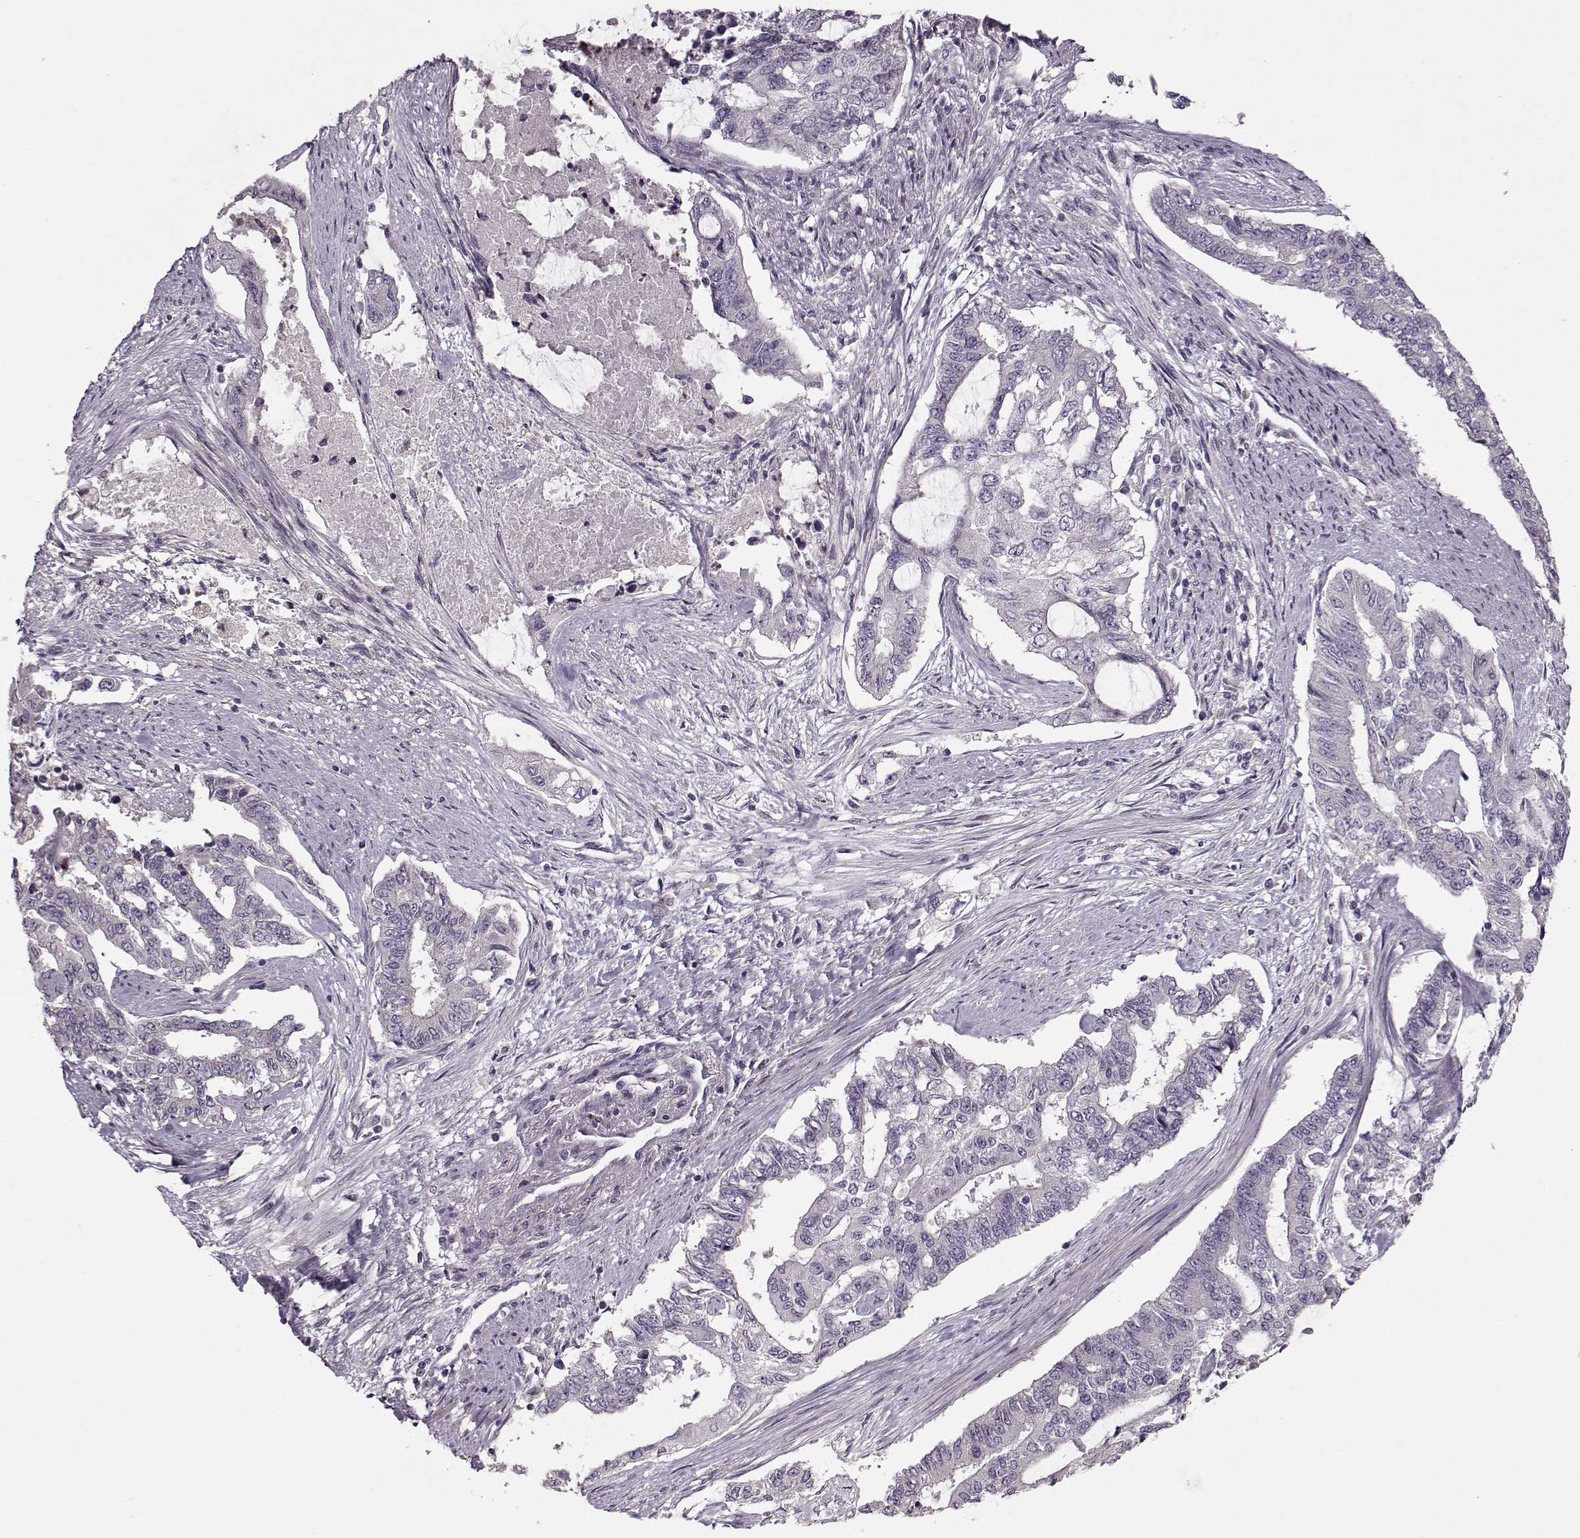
{"staining": {"intensity": "negative", "quantity": "none", "location": "none"}, "tissue": "endometrial cancer", "cell_type": "Tumor cells", "image_type": "cancer", "snomed": [{"axis": "morphology", "description": "Adenocarcinoma, NOS"}, {"axis": "topography", "description": "Uterus"}], "caption": "DAB (3,3'-diaminobenzidine) immunohistochemical staining of endometrial cancer shows no significant expression in tumor cells.", "gene": "ACOT11", "patient": {"sex": "female", "age": 59}}